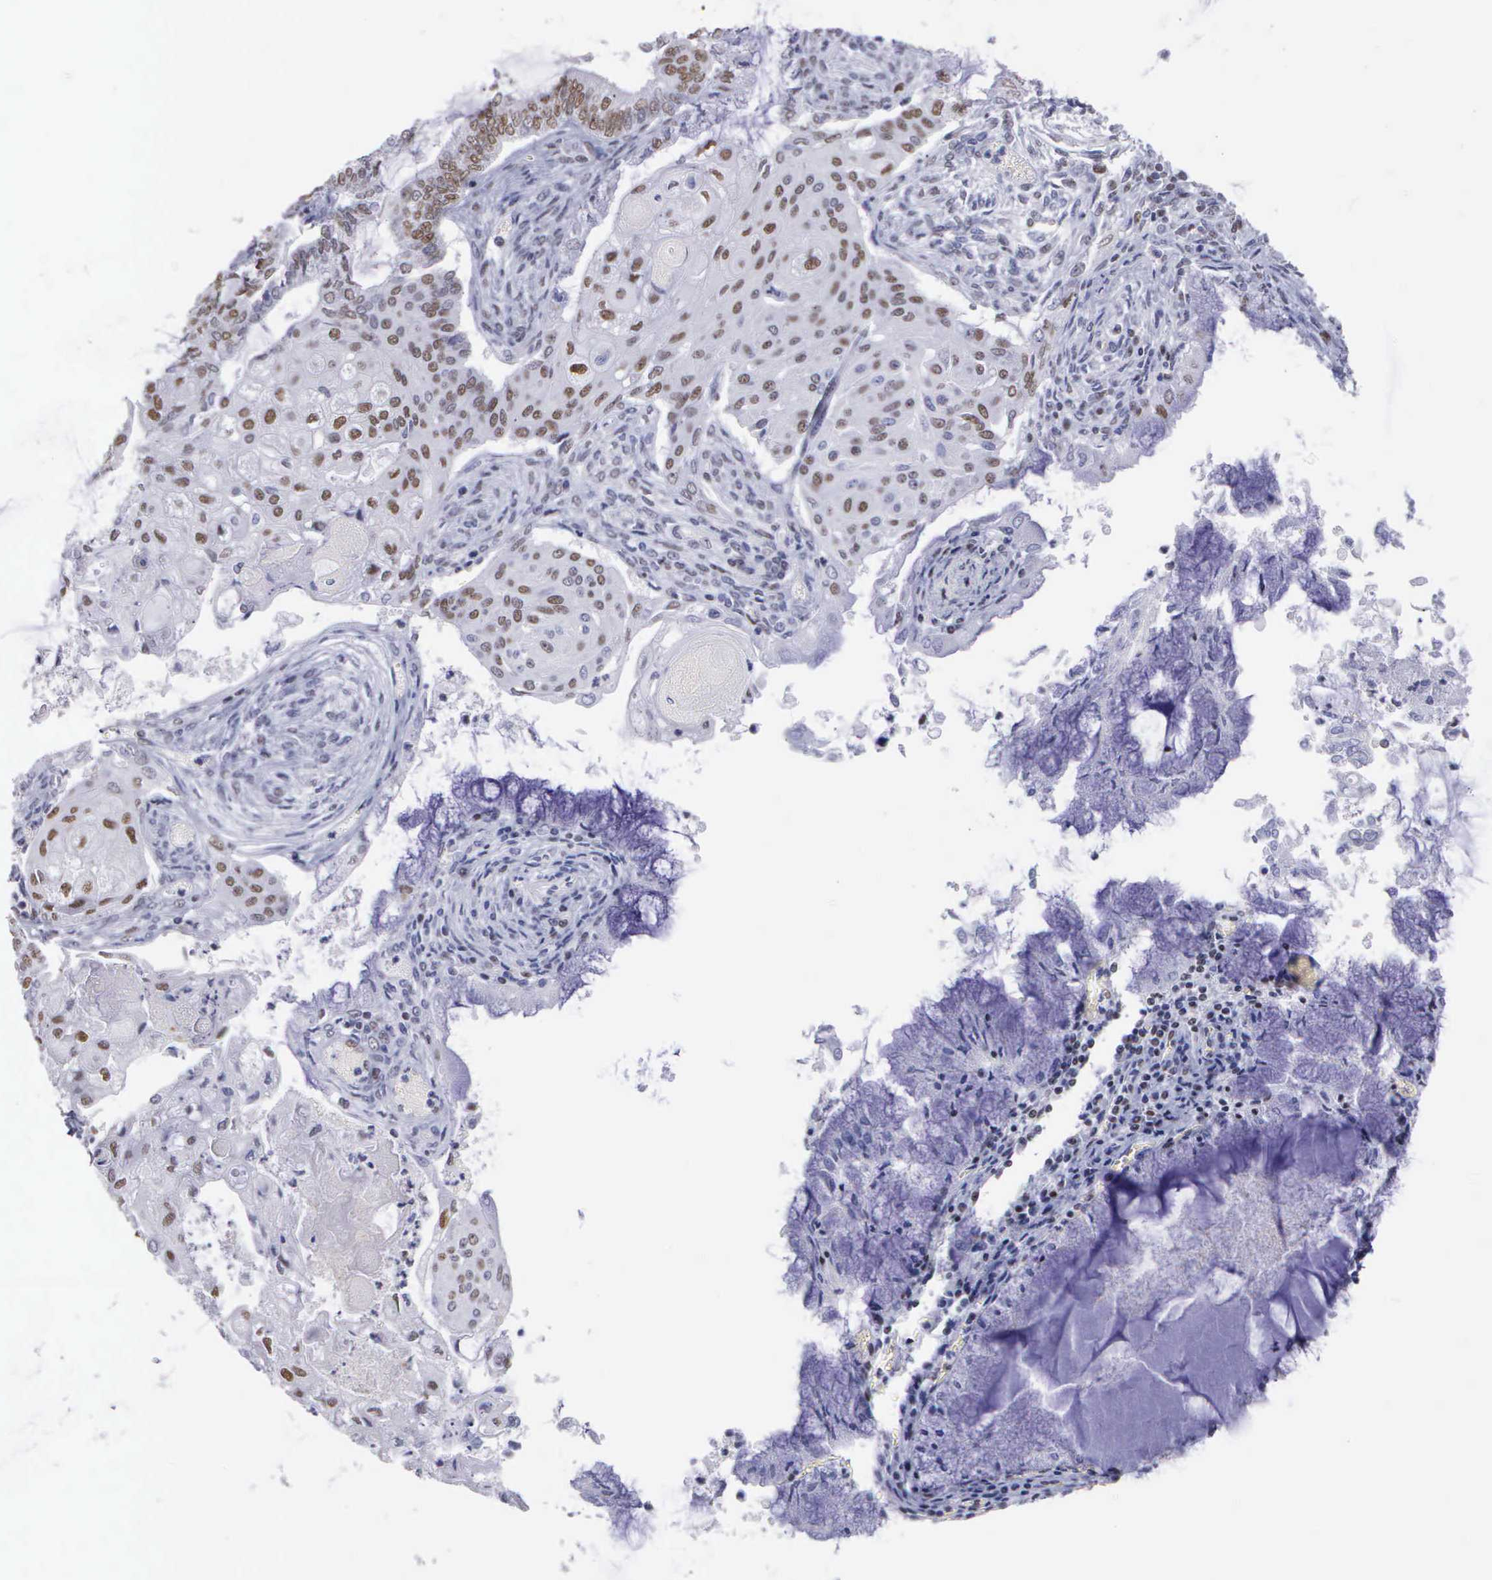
{"staining": {"intensity": "weak", "quantity": "<25%", "location": "nuclear"}, "tissue": "endometrial cancer", "cell_type": "Tumor cells", "image_type": "cancer", "snomed": [{"axis": "morphology", "description": "Adenocarcinoma, NOS"}, {"axis": "topography", "description": "Endometrium"}], "caption": "This image is of endometrial cancer (adenocarcinoma) stained with IHC to label a protein in brown with the nuclei are counter-stained blue. There is no positivity in tumor cells.", "gene": "CSTF2", "patient": {"sex": "female", "age": 79}}